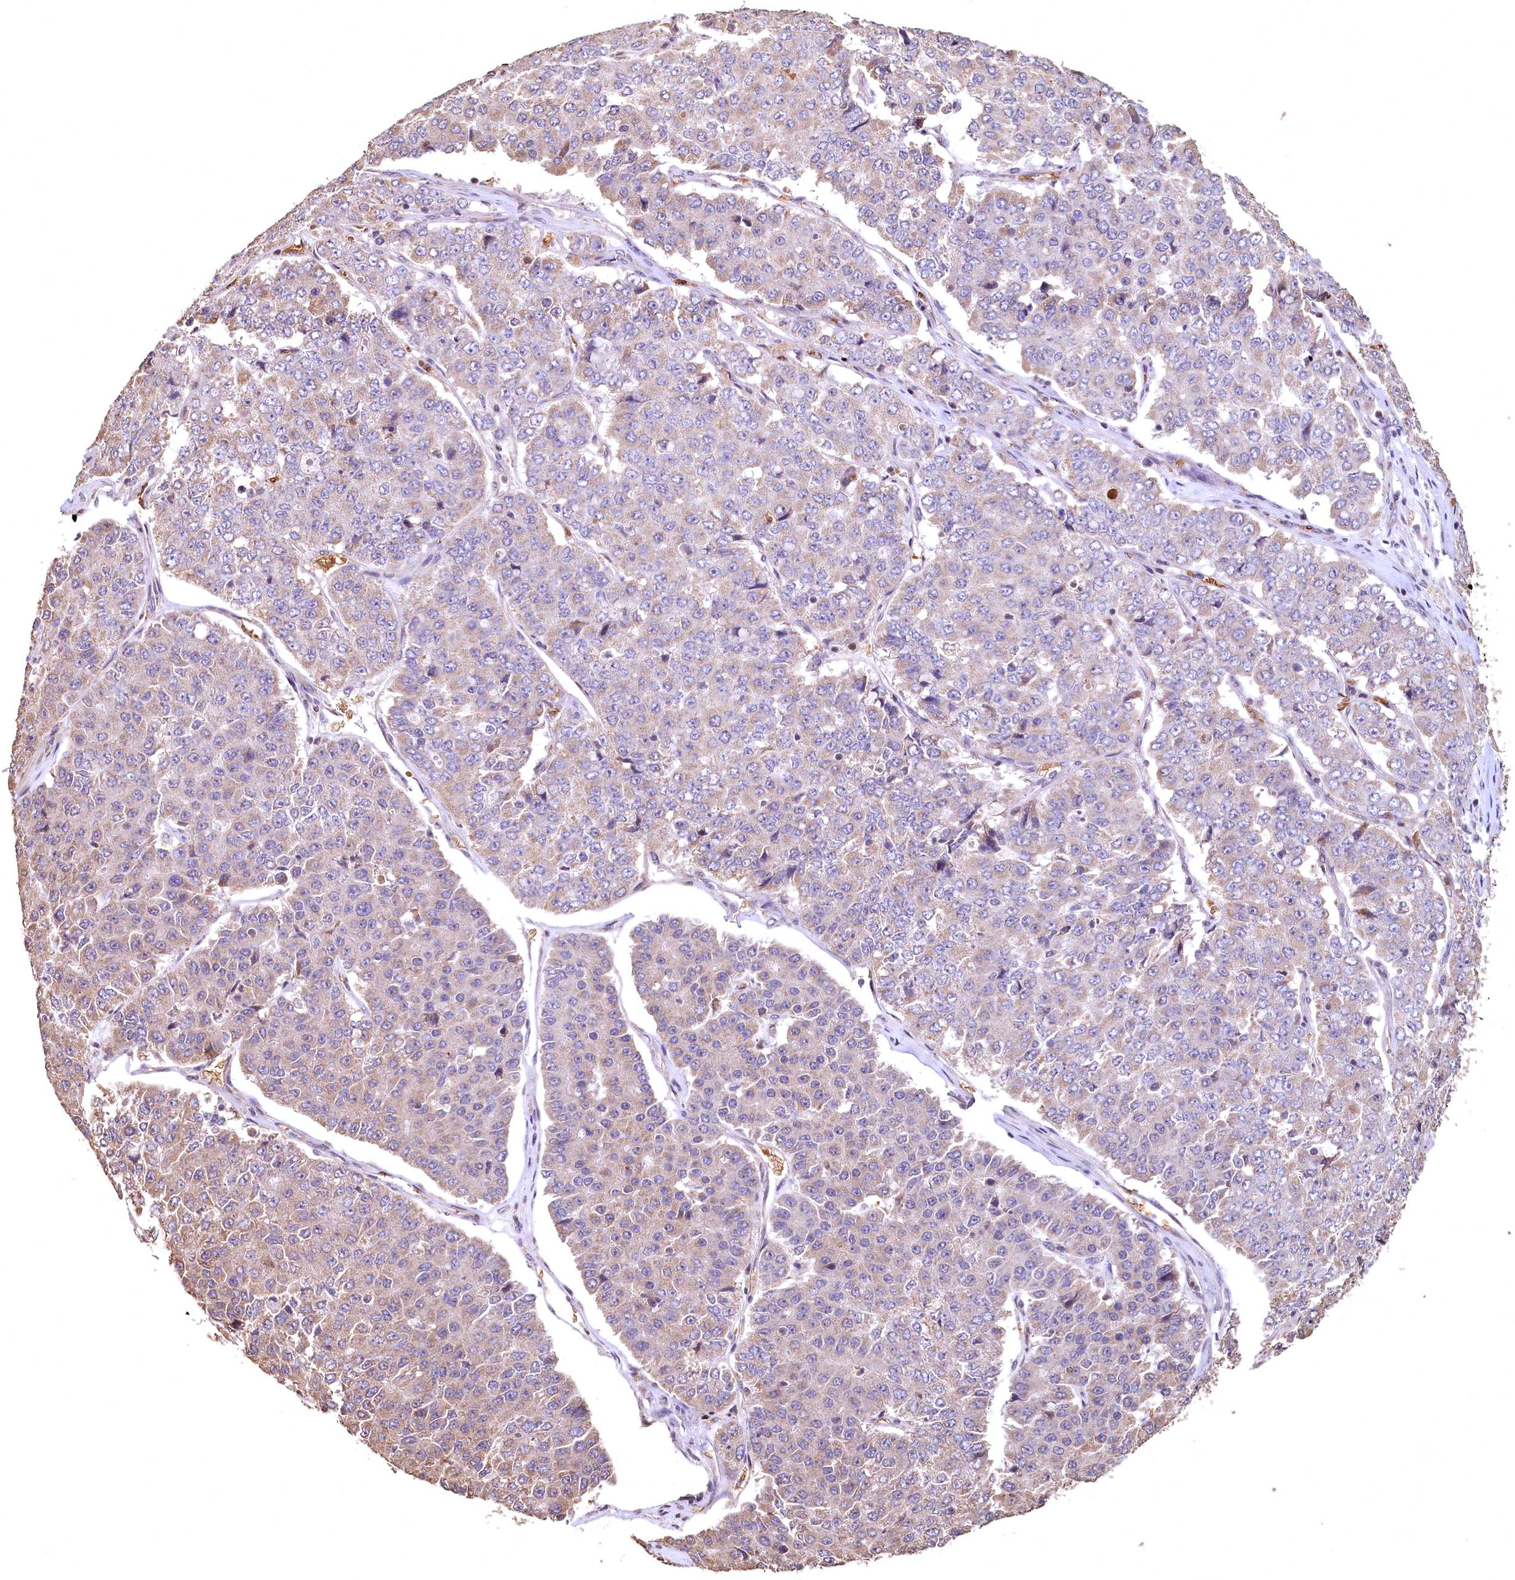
{"staining": {"intensity": "weak", "quantity": "25%-75%", "location": "cytoplasmic/membranous"}, "tissue": "pancreatic cancer", "cell_type": "Tumor cells", "image_type": "cancer", "snomed": [{"axis": "morphology", "description": "Adenocarcinoma, NOS"}, {"axis": "topography", "description": "Pancreas"}], "caption": "Immunohistochemistry (DAB) staining of human pancreatic cancer shows weak cytoplasmic/membranous protein expression in approximately 25%-75% of tumor cells.", "gene": "SPTA1", "patient": {"sex": "male", "age": 50}}